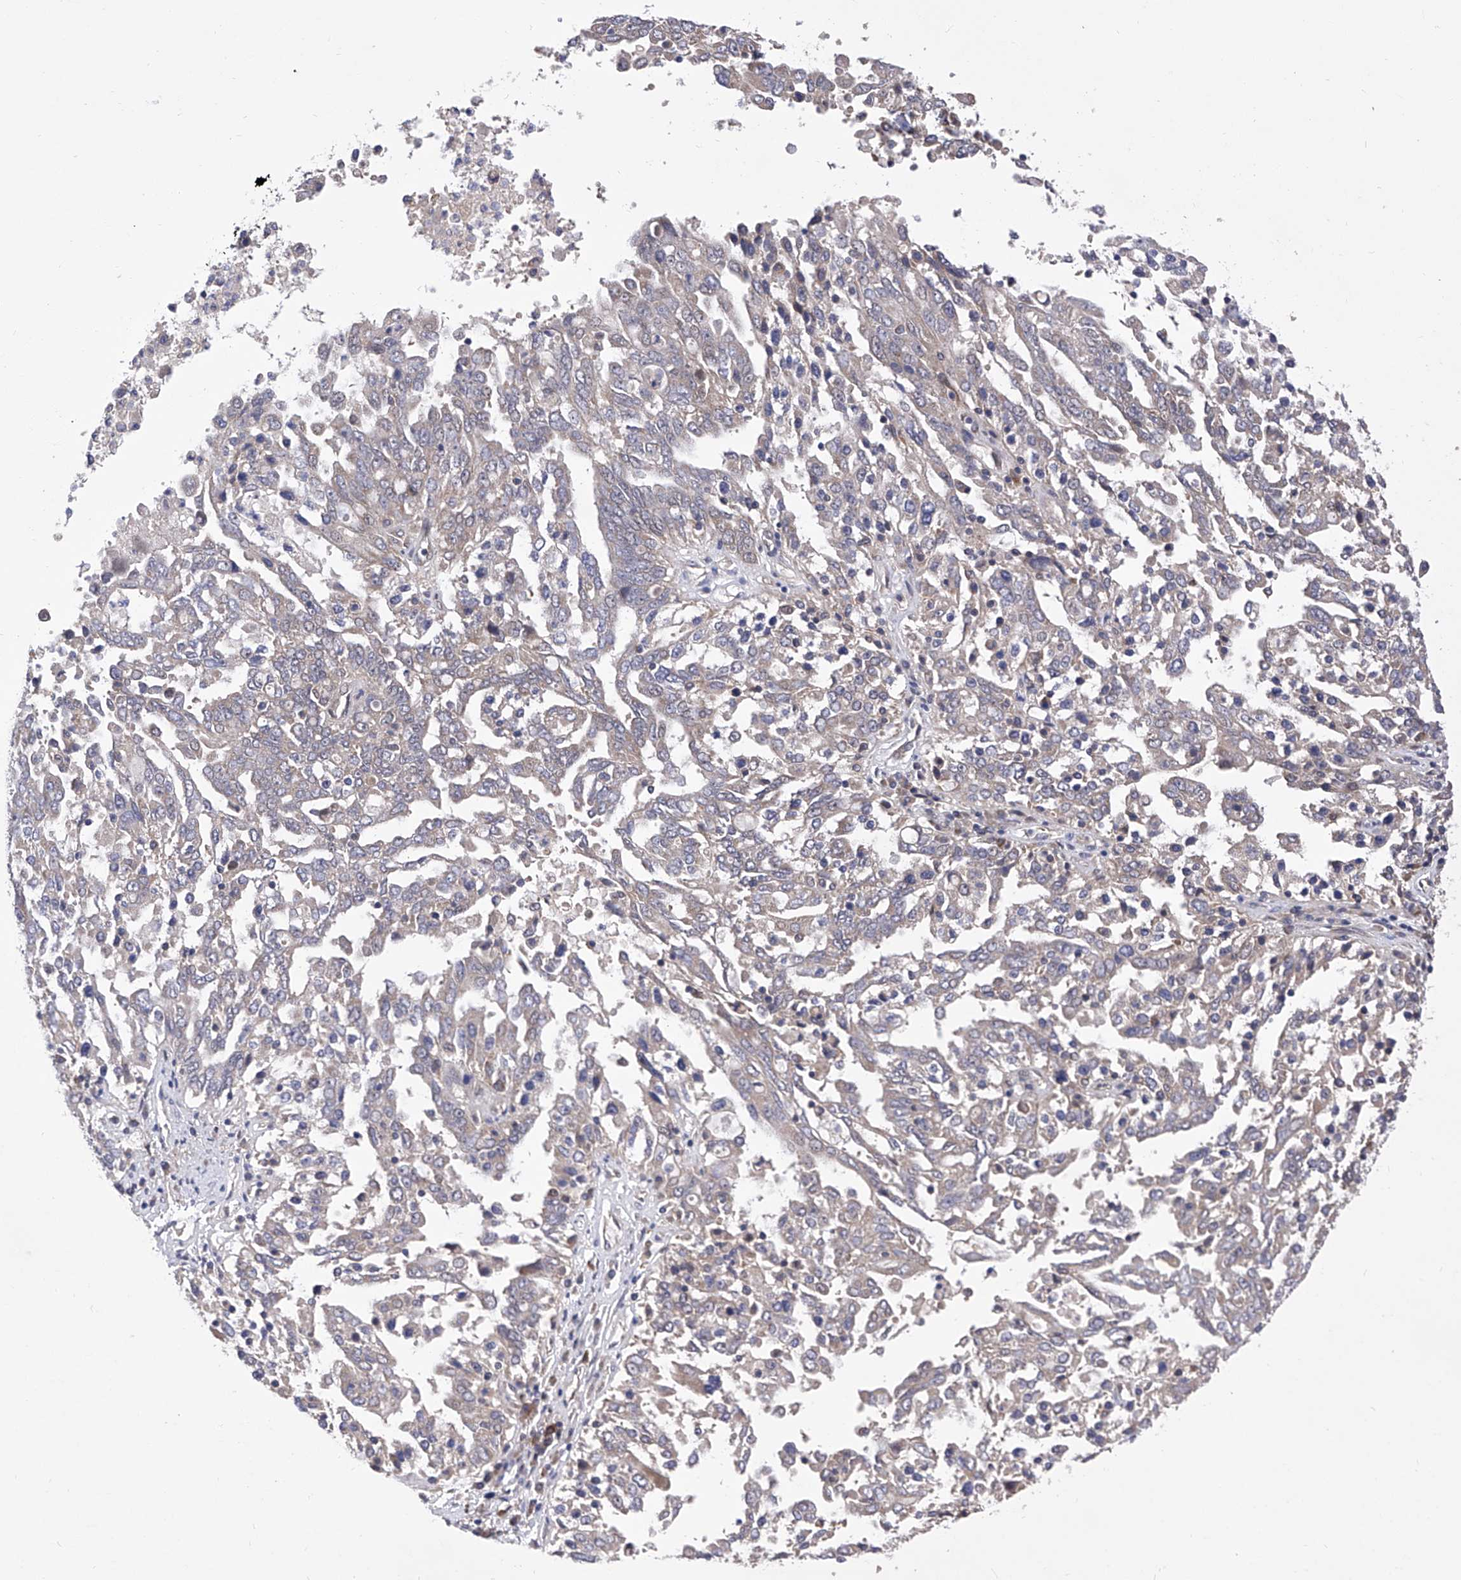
{"staining": {"intensity": "weak", "quantity": ">75%", "location": "cytoplasmic/membranous"}, "tissue": "ovarian cancer", "cell_type": "Tumor cells", "image_type": "cancer", "snomed": [{"axis": "morphology", "description": "Carcinoma, endometroid"}, {"axis": "topography", "description": "Ovary"}], "caption": "Protein staining displays weak cytoplasmic/membranous expression in approximately >75% of tumor cells in endometroid carcinoma (ovarian). (Stains: DAB in brown, nuclei in blue, Microscopy: brightfield microscopy at high magnification).", "gene": "USP45", "patient": {"sex": "female", "age": 62}}